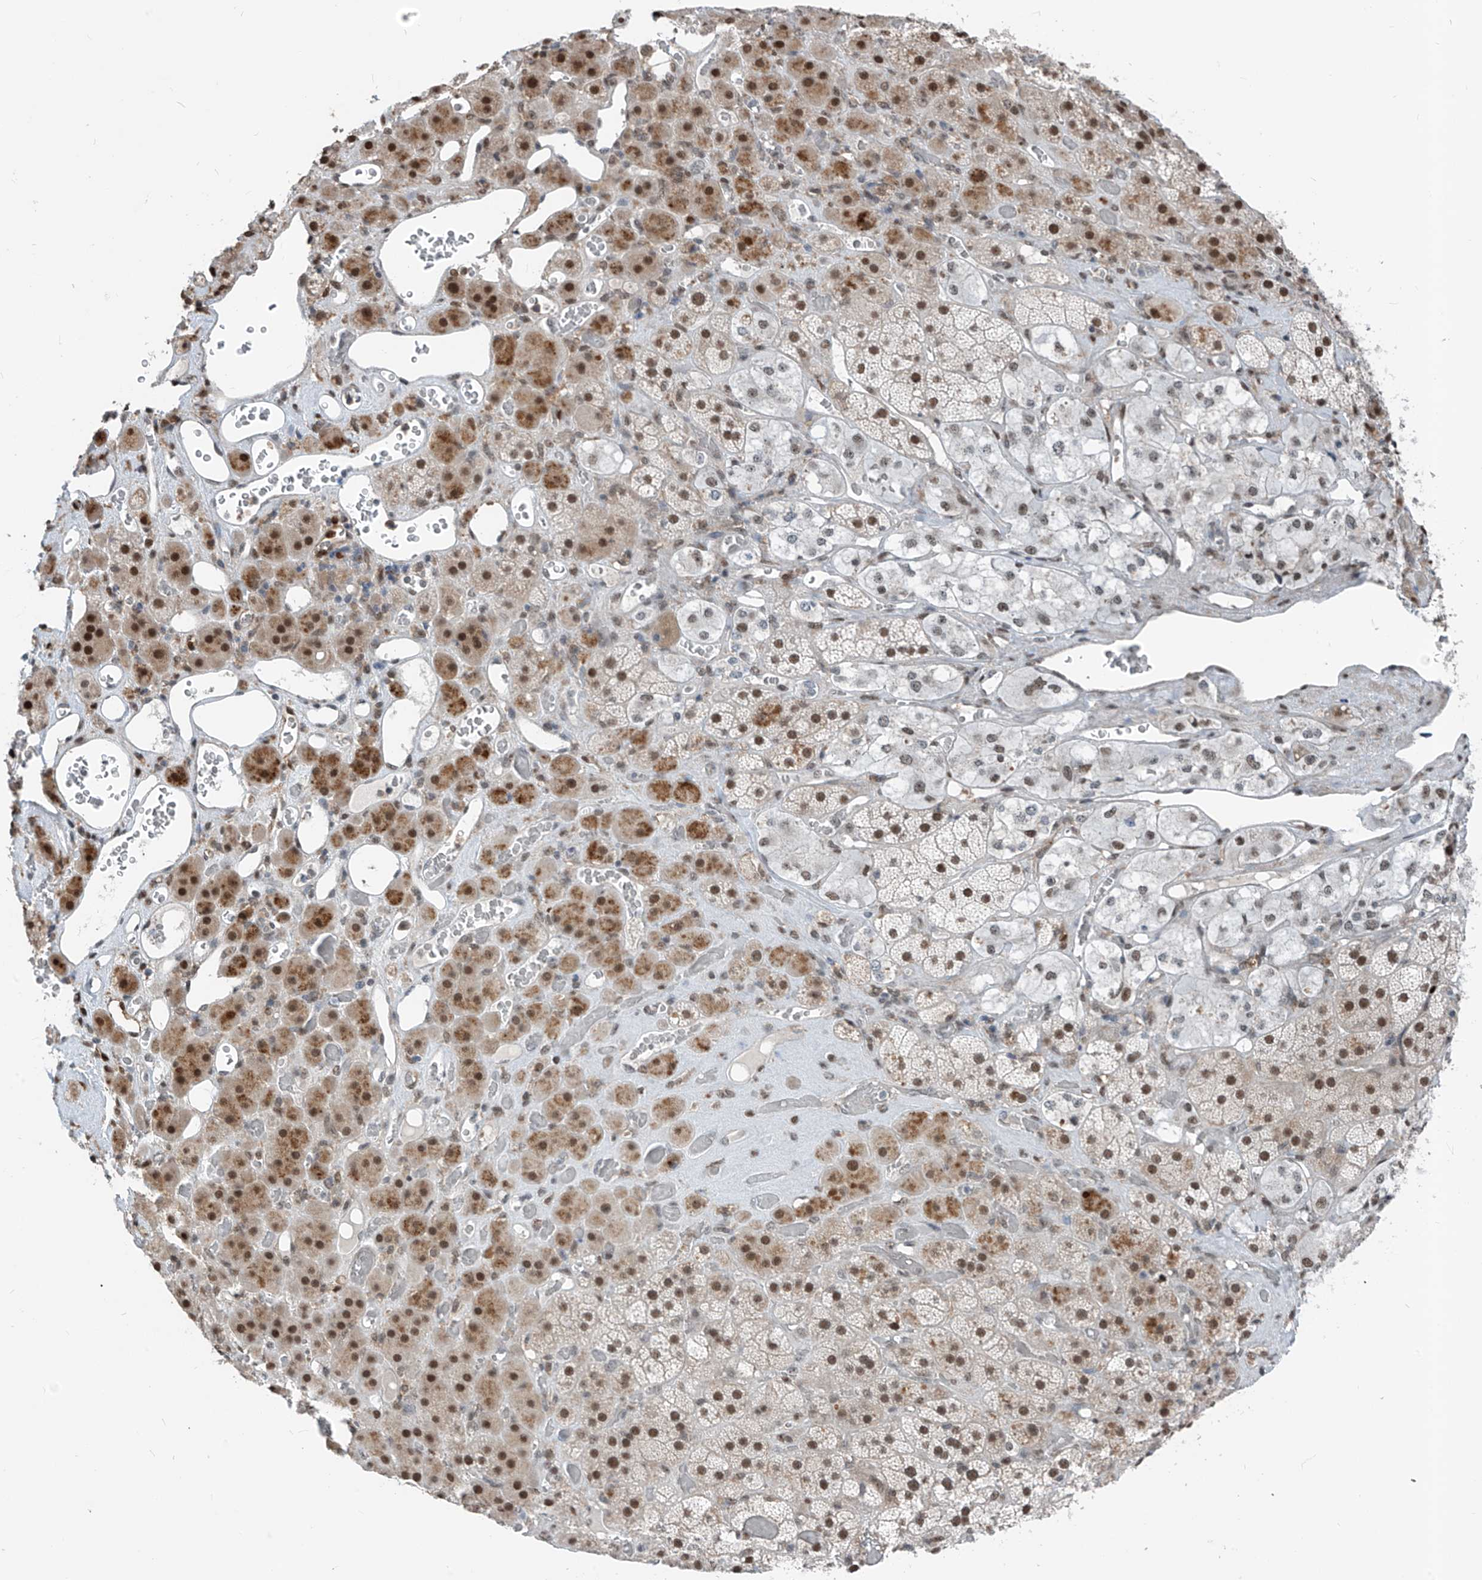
{"staining": {"intensity": "strong", "quantity": ">75%", "location": "nuclear"}, "tissue": "adrenal gland", "cell_type": "Glandular cells", "image_type": "normal", "snomed": [{"axis": "morphology", "description": "Normal tissue, NOS"}, {"axis": "topography", "description": "Adrenal gland"}], "caption": "This image reveals immunohistochemistry staining of benign adrenal gland, with high strong nuclear positivity in about >75% of glandular cells.", "gene": "RBP7", "patient": {"sex": "male", "age": 57}}